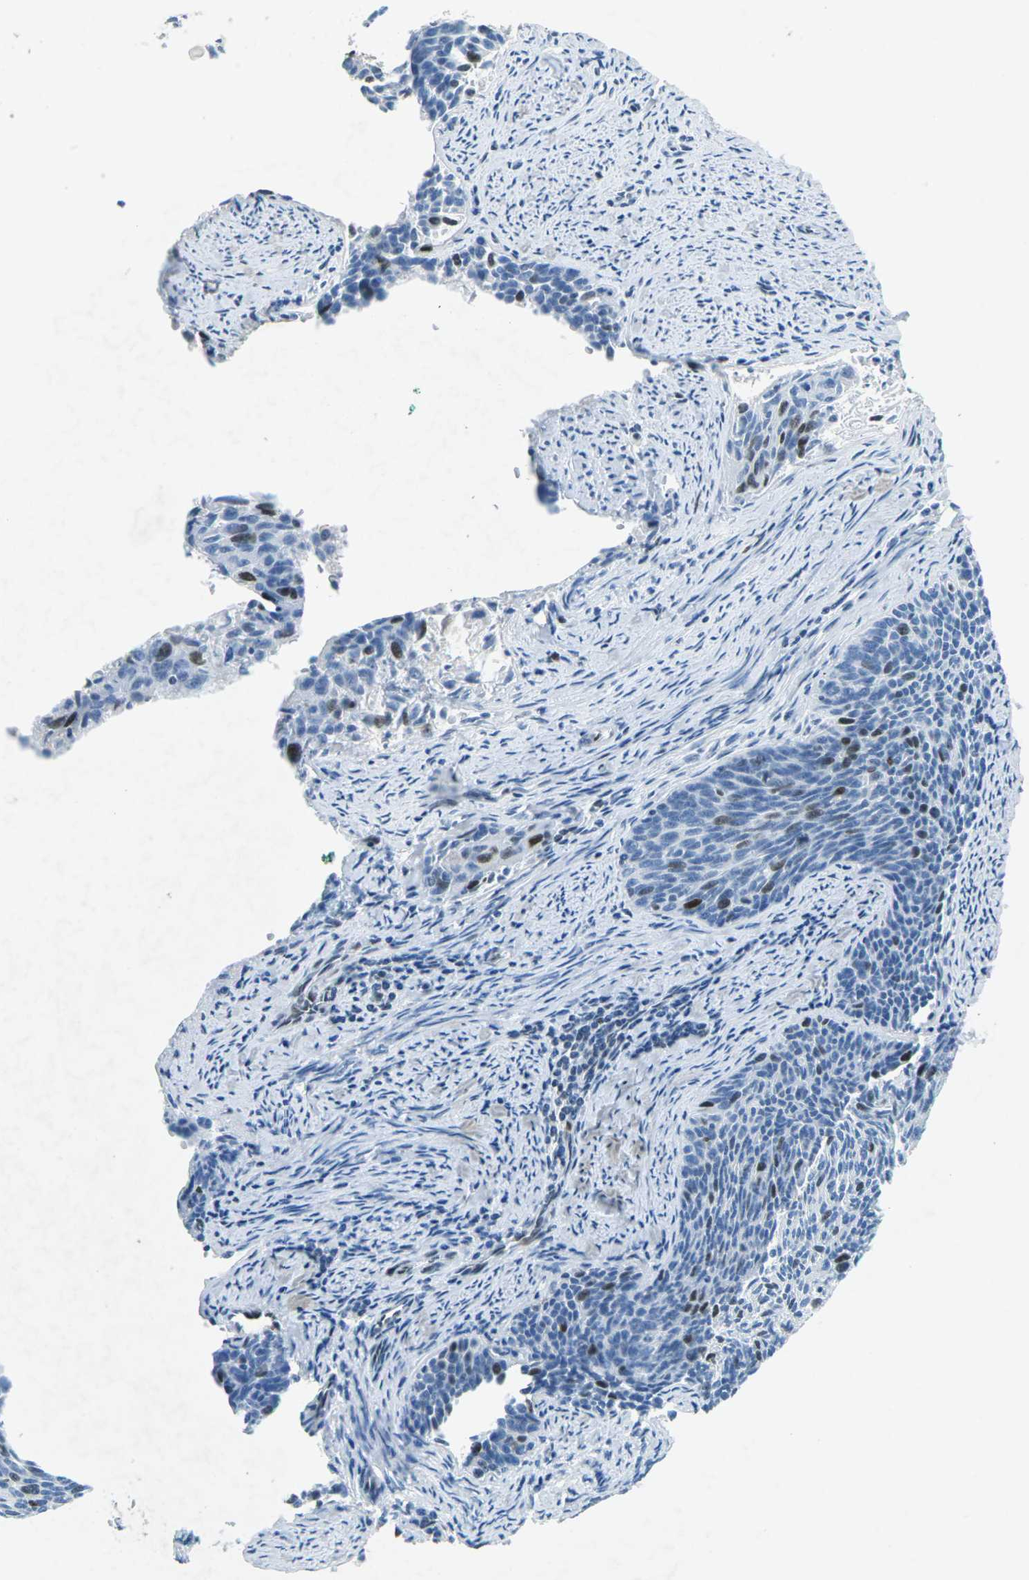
{"staining": {"intensity": "moderate", "quantity": "25%-75%", "location": "nuclear"}, "tissue": "cervical cancer", "cell_type": "Tumor cells", "image_type": "cancer", "snomed": [{"axis": "morphology", "description": "Squamous cell carcinoma, NOS"}, {"axis": "topography", "description": "Cervix"}], "caption": "High-magnification brightfield microscopy of cervical squamous cell carcinoma stained with DAB (brown) and counterstained with hematoxylin (blue). tumor cells exhibit moderate nuclear staining is appreciated in approximately25%-75% of cells. (Brightfield microscopy of DAB IHC at high magnification).", "gene": "RB1", "patient": {"sex": "female", "age": 55}}